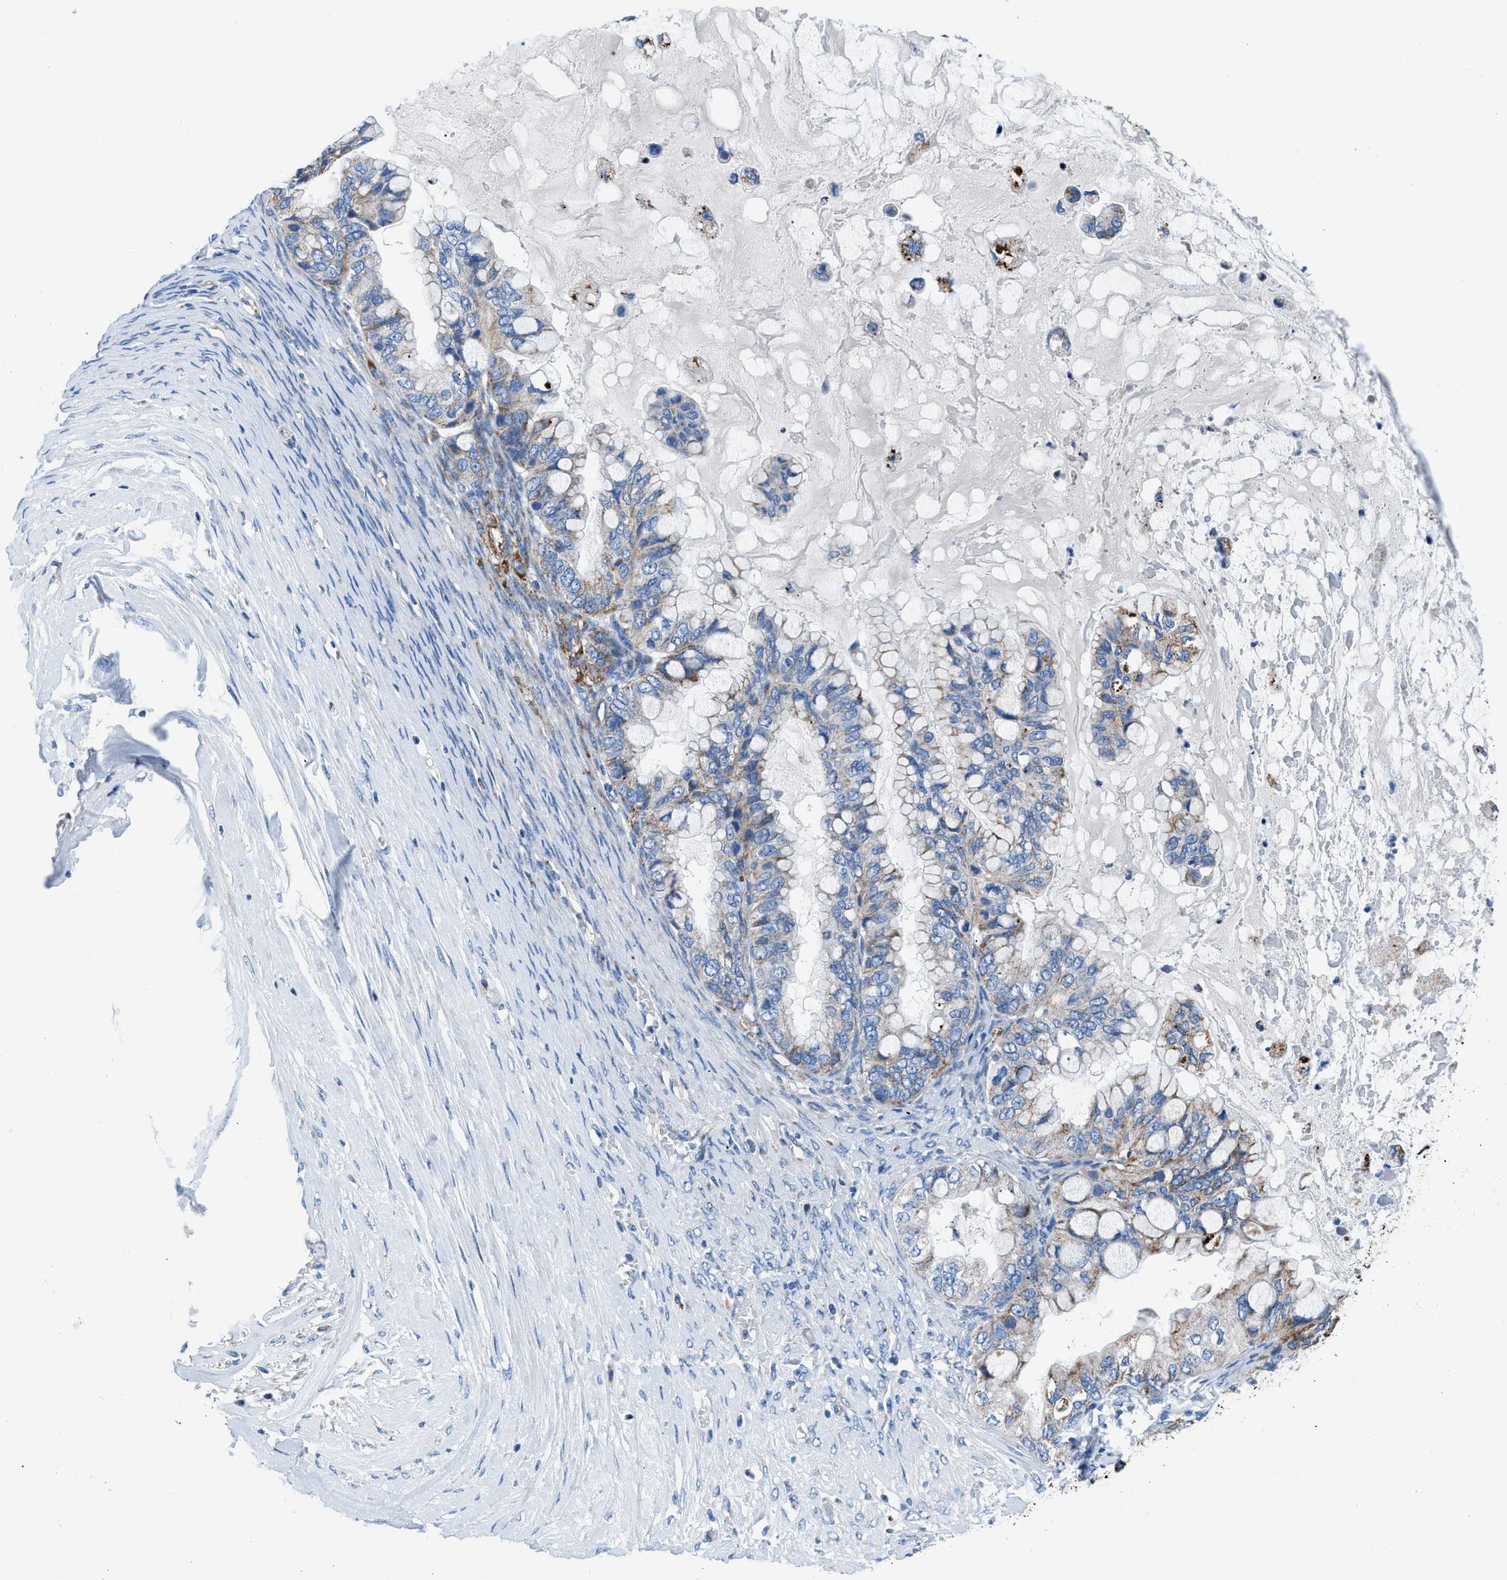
{"staining": {"intensity": "weak", "quantity": "25%-75%", "location": "cytoplasmic/membranous"}, "tissue": "ovarian cancer", "cell_type": "Tumor cells", "image_type": "cancer", "snomed": [{"axis": "morphology", "description": "Cystadenocarcinoma, mucinous, NOS"}, {"axis": "topography", "description": "Ovary"}], "caption": "Human mucinous cystadenocarcinoma (ovarian) stained for a protein (brown) displays weak cytoplasmic/membranous positive expression in about 25%-75% of tumor cells.", "gene": "ZDHHC3", "patient": {"sex": "female", "age": 80}}